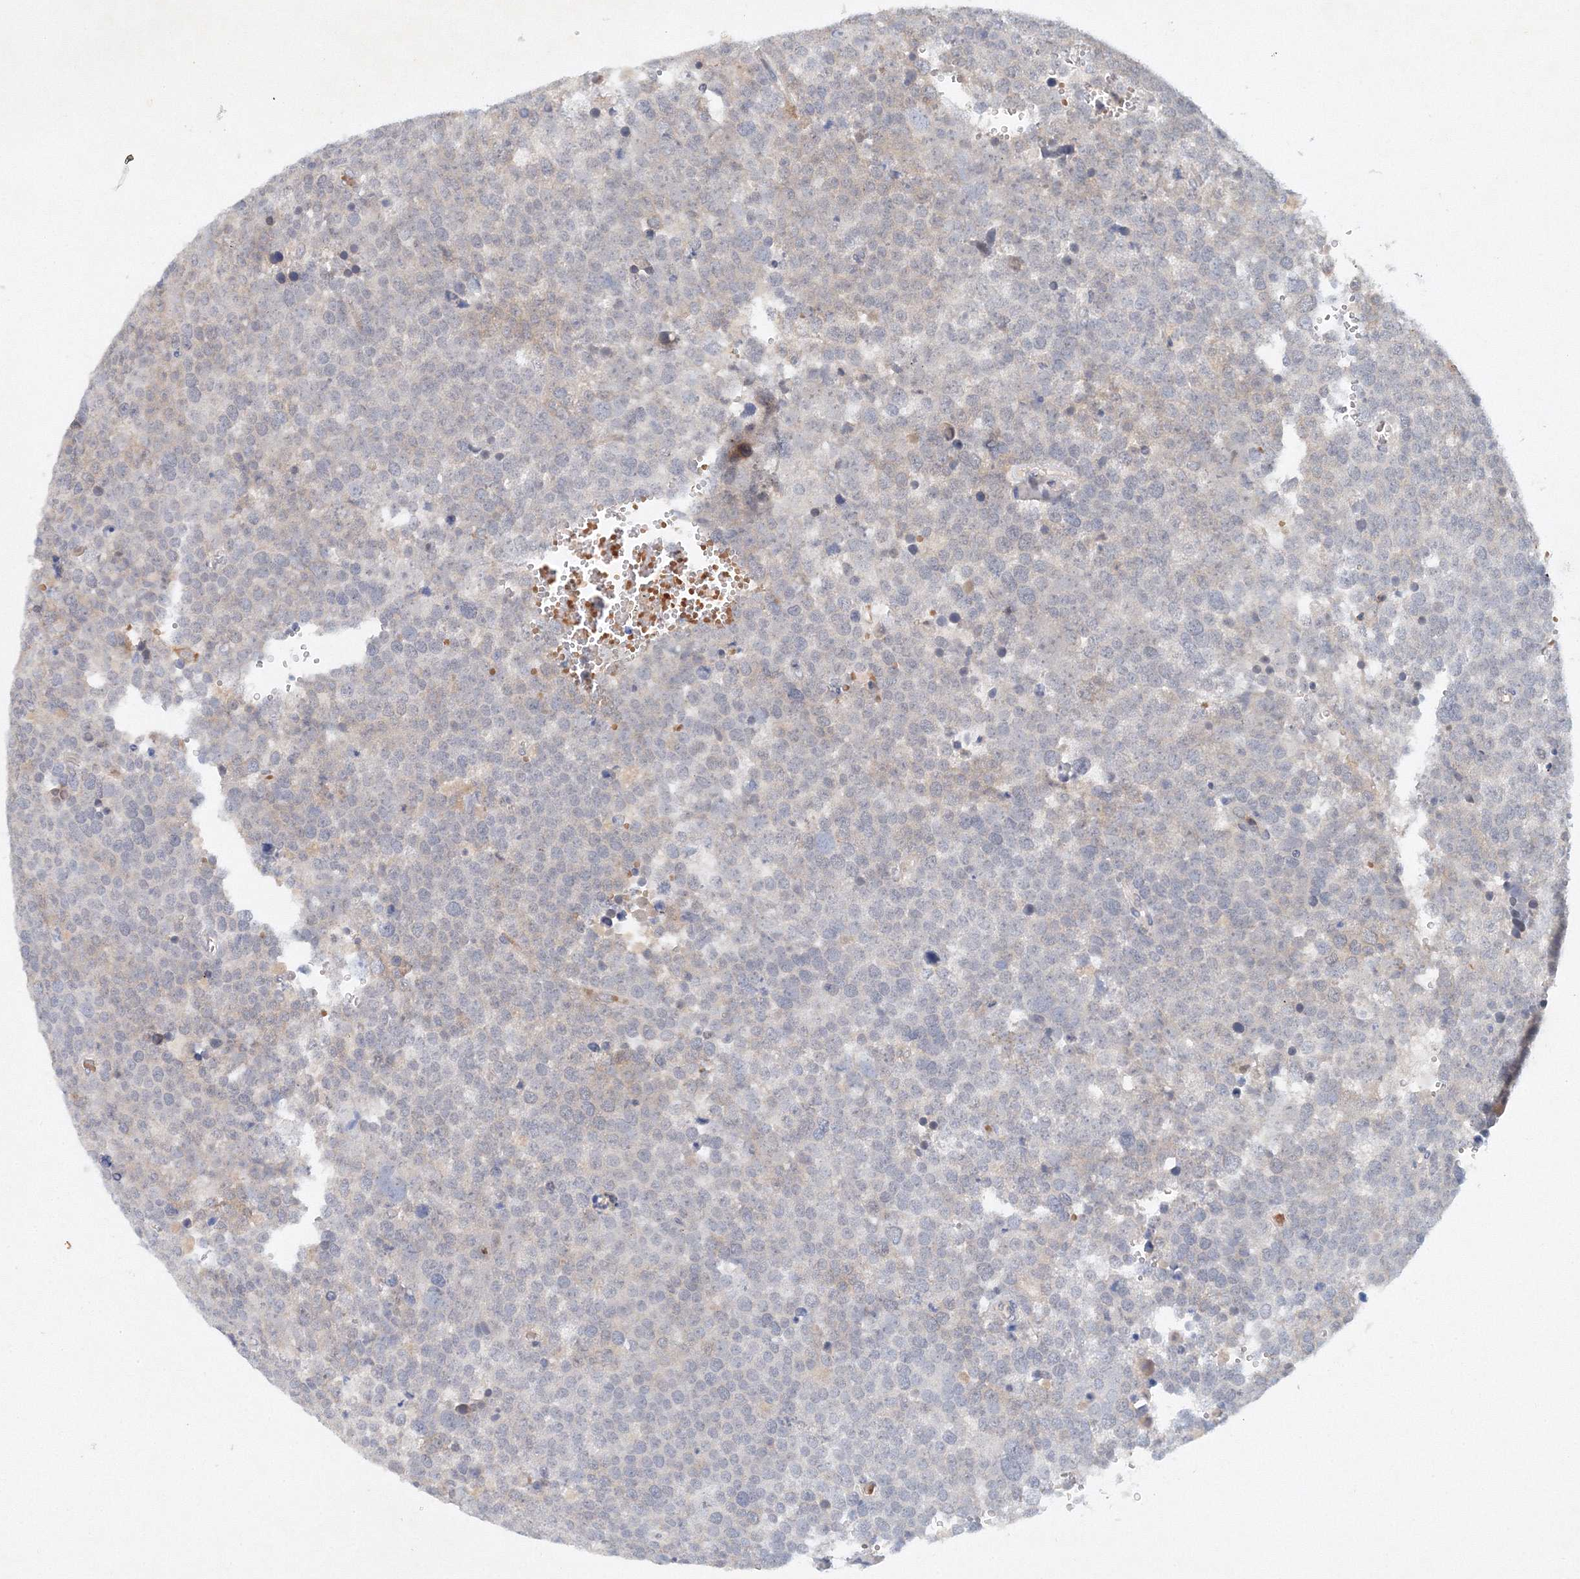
{"staining": {"intensity": "negative", "quantity": "none", "location": "none"}, "tissue": "testis cancer", "cell_type": "Tumor cells", "image_type": "cancer", "snomed": [{"axis": "morphology", "description": "Seminoma, NOS"}, {"axis": "topography", "description": "Testis"}], "caption": "Tumor cells show no significant protein staining in testis cancer. Nuclei are stained in blue.", "gene": "SH3BP5", "patient": {"sex": "male", "age": 71}}